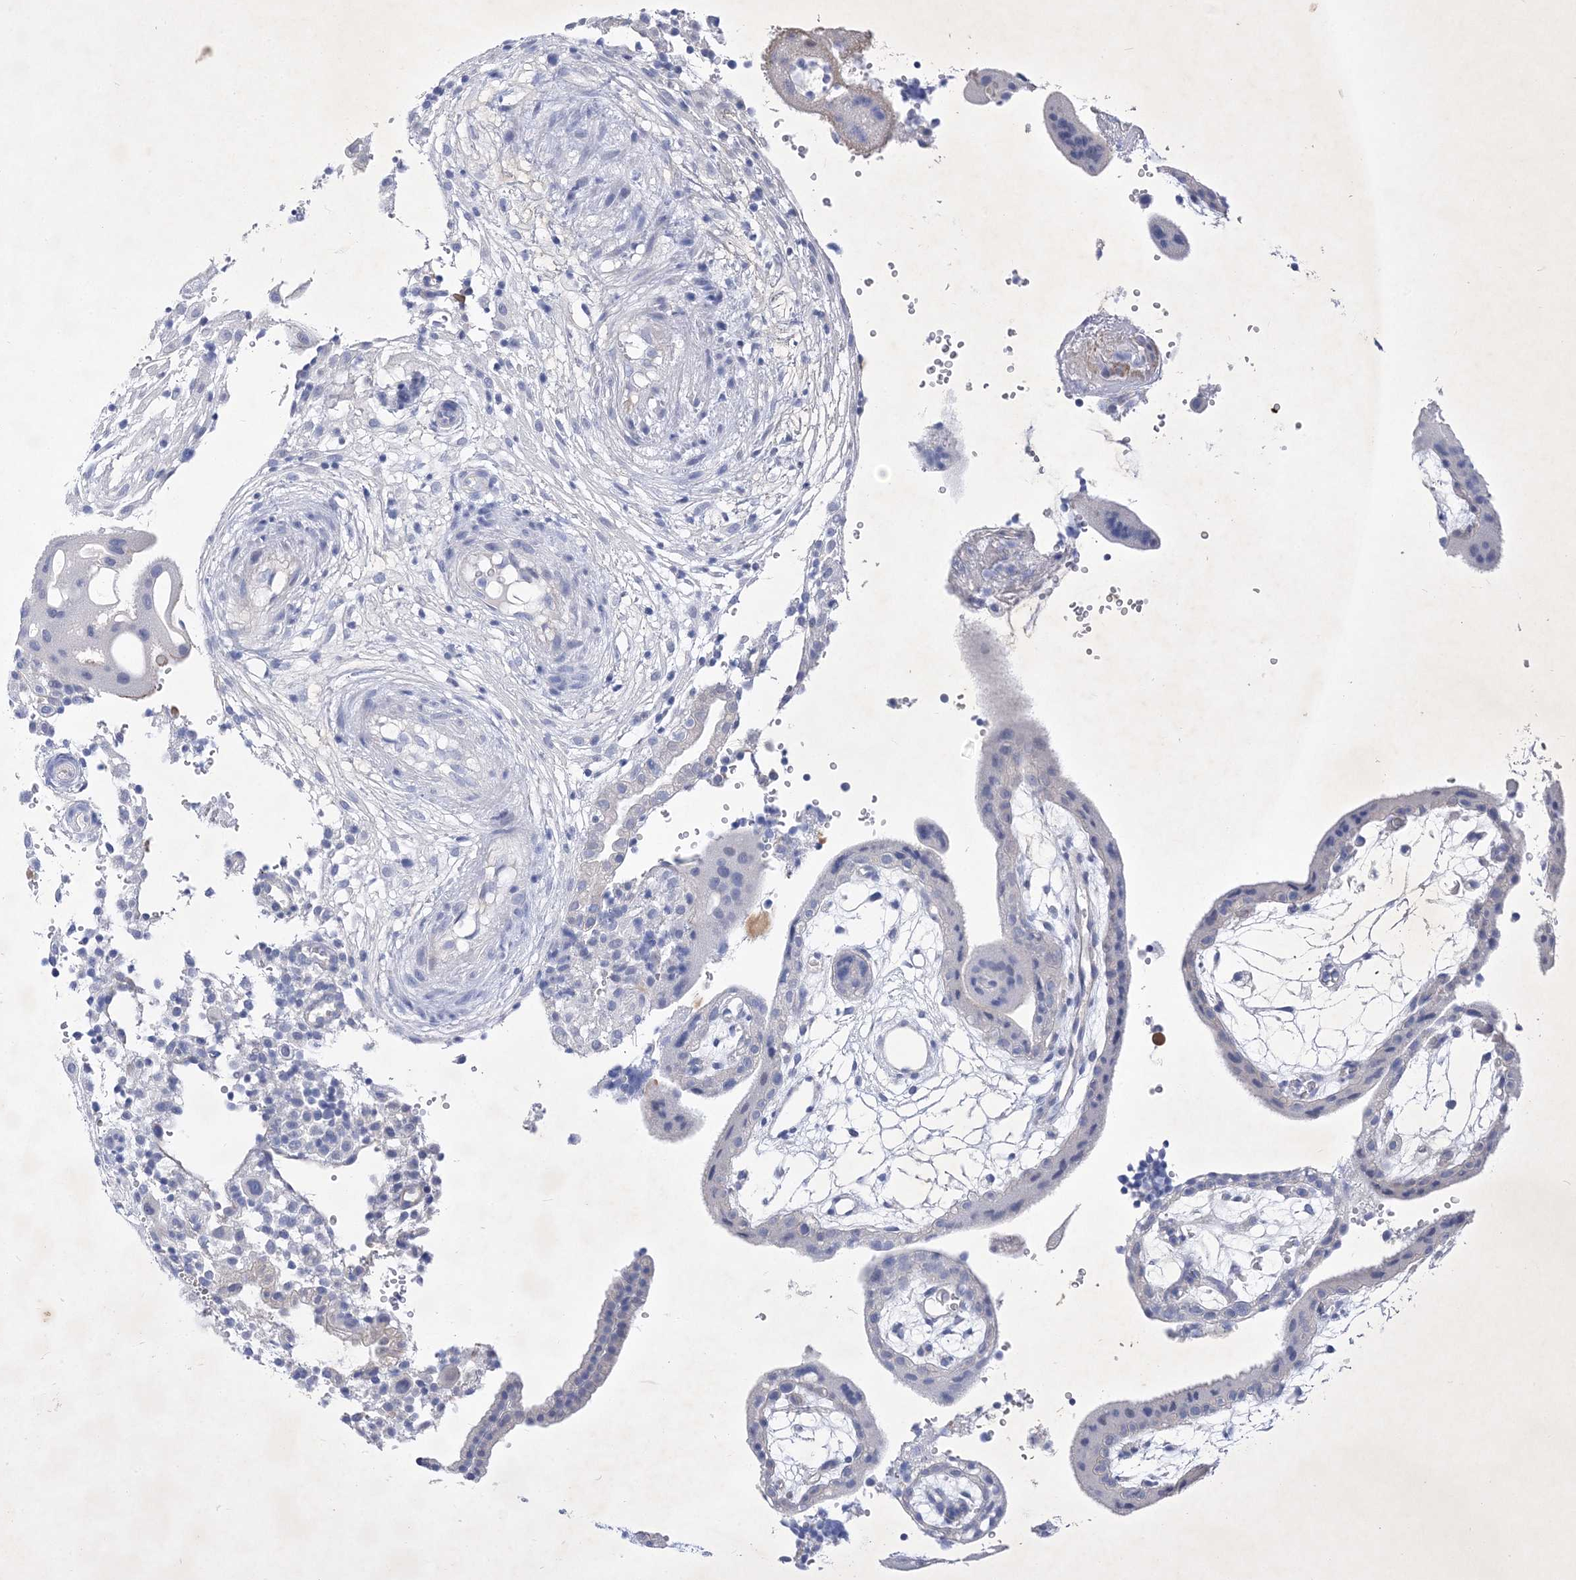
{"staining": {"intensity": "negative", "quantity": "none", "location": "none"}, "tissue": "placenta", "cell_type": "Trophoblastic cells", "image_type": "normal", "snomed": [{"axis": "morphology", "description": "Normal tissue, NOS"}, {"axis": "topography", "description": "Placenta"}], "caption": "Image shows no protein staining in trophoblastic cells of benign placenta. (DAB (3,3'-diaminobenzidine) immunohistochemistry (IHC) with hematoxylin counter stain).", "gene": "GPN1", "patient": {"sex": "female", "age": 18}}